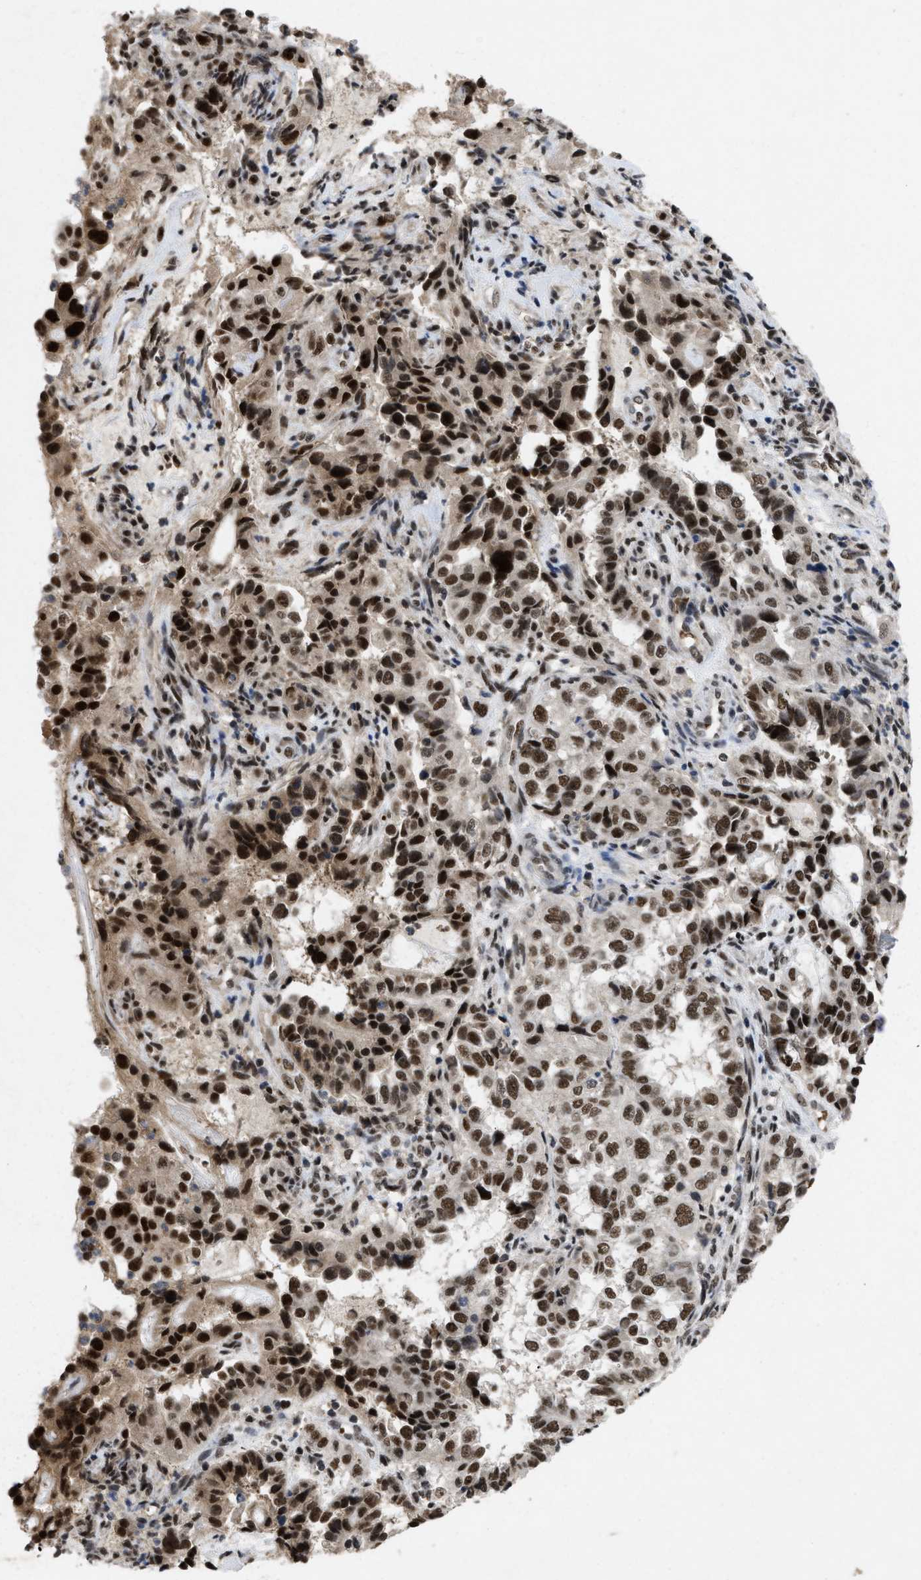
{"staining": {"intensity": "strong", "quantity": ">75%", "location": "nuclear"}, "tissue": "endometrial cancer", "cell_type": "Tumor cells", "image_type": "cancer", "snomed": [{"axis": "morphology", "description": "Adenocarcinoma, NOS"}, {"axis": "topography", "description": "Endometrium"}], "caption": "Endometrial adenocarcinoma tissue exhibits strong nuclear staining in about >75% of tumor cells, visualized by immunohistochemistry. The staining was performed using DAB, with brown indicating positive protein expression. Nuclei are stained blue with hematoxylin.", "gene": "ZNF346", "patient": {"sex": "female", "age": 85}}